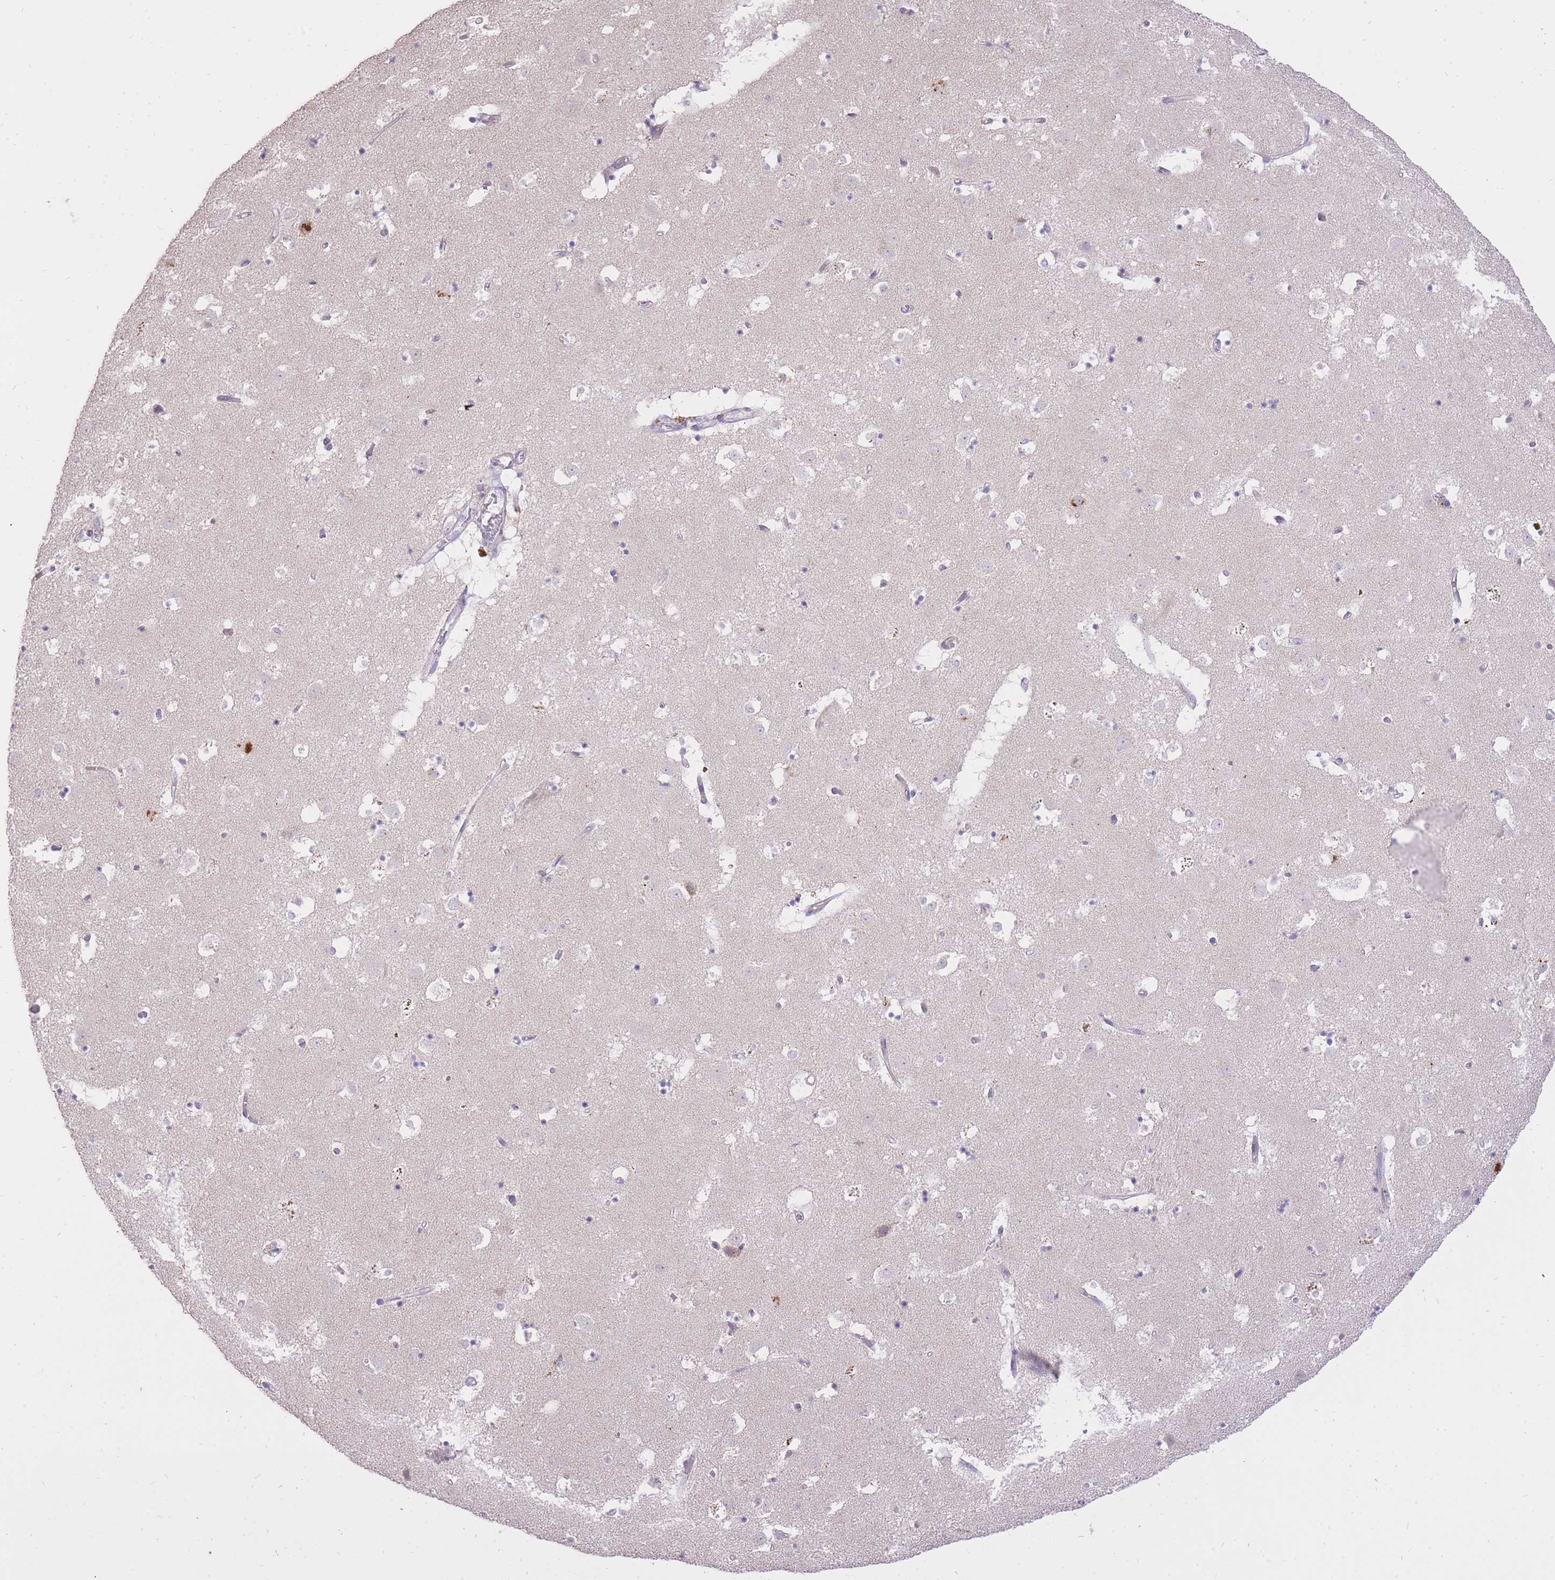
{"staining": {"intensity": "negative", "quantity": "none", "location": "none"}, "tissue": "caudate", "cell_type": "Glial cells", "image_type": "normal", "snomed": [{"axis": "morphology", "description": "Normal tissue, NOS"}, {"axis": "topography", "description": "Lateral ventricle wall"}], "caption": "Immunohistochemistry (IHC) photomicrograph of normal caudate: human caudate stained with DAB (3,3'-diaminobenzidine) shows no significant protein staining in glial cells. The staining is performed using DAB brown chromogen with nuclei counter-stained in using hematoxylin.", "gene": "FRG2B", "patient": {"sex": "male", "age": 58}}